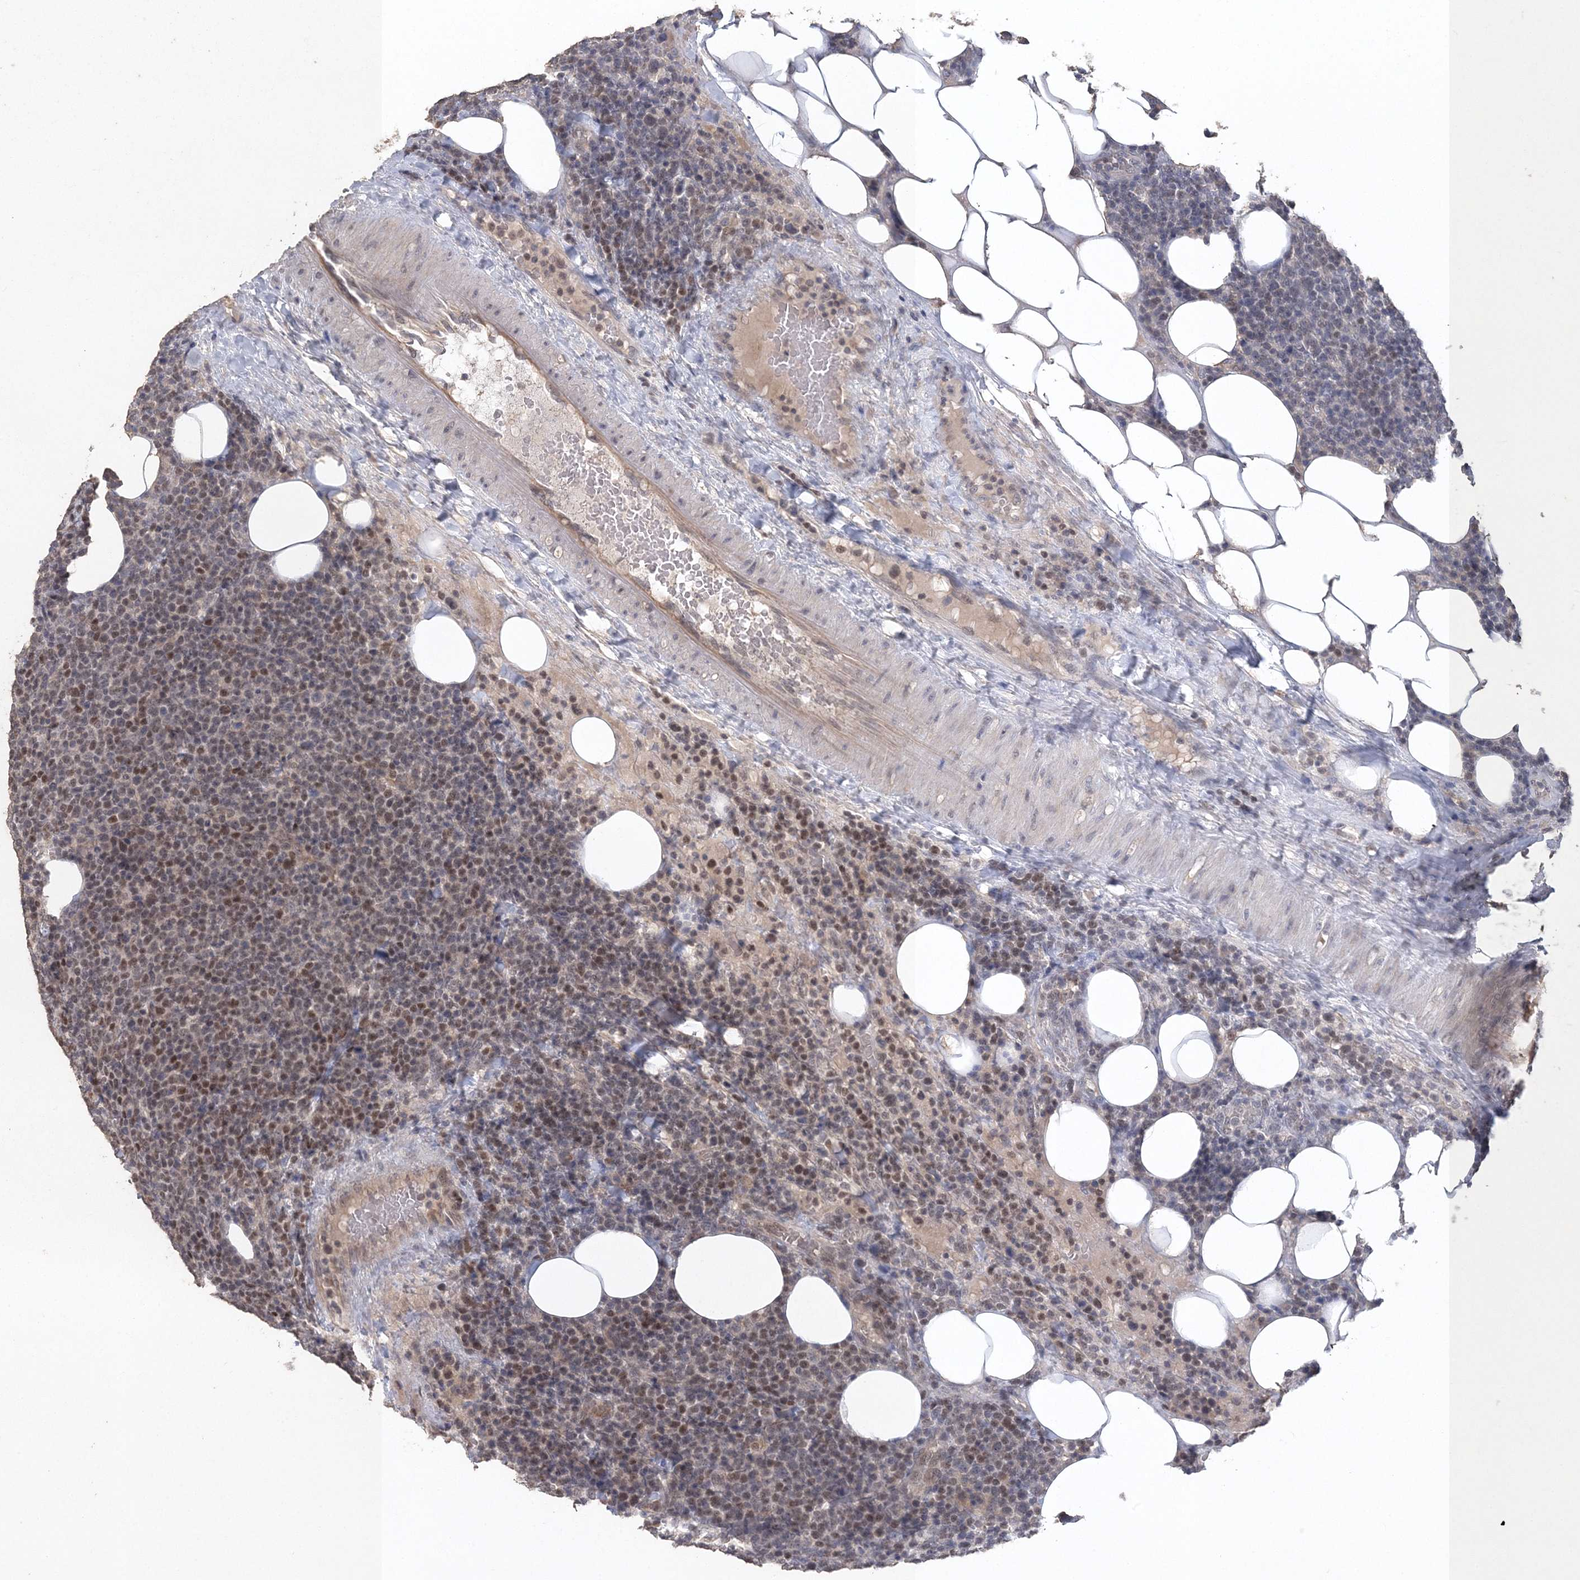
{"staining": {"intensity": "moderate", "quantity": "25%-75%", "location": "nuclear"}, "tissue": "lymphoma", "cell_type": "Tumor cells", "image_type": "cancer", "snomed": [{"axis": "morphology", "description": "Malignant lymphoma, non-Hodgkin's type, High grade"}, {"axis": "topography", "description": "Lymph node"}], "caption": "A brown stain highlights moderate nuclear staining of a protein in human malignant lymphoma, non-Hodgkin's type (high-grade) tumor cells. (Brightfield microscopy of DAB IHC at high magnification).", "gene": "UIMC1", "patient": {"sex": "male", "age": 61}}